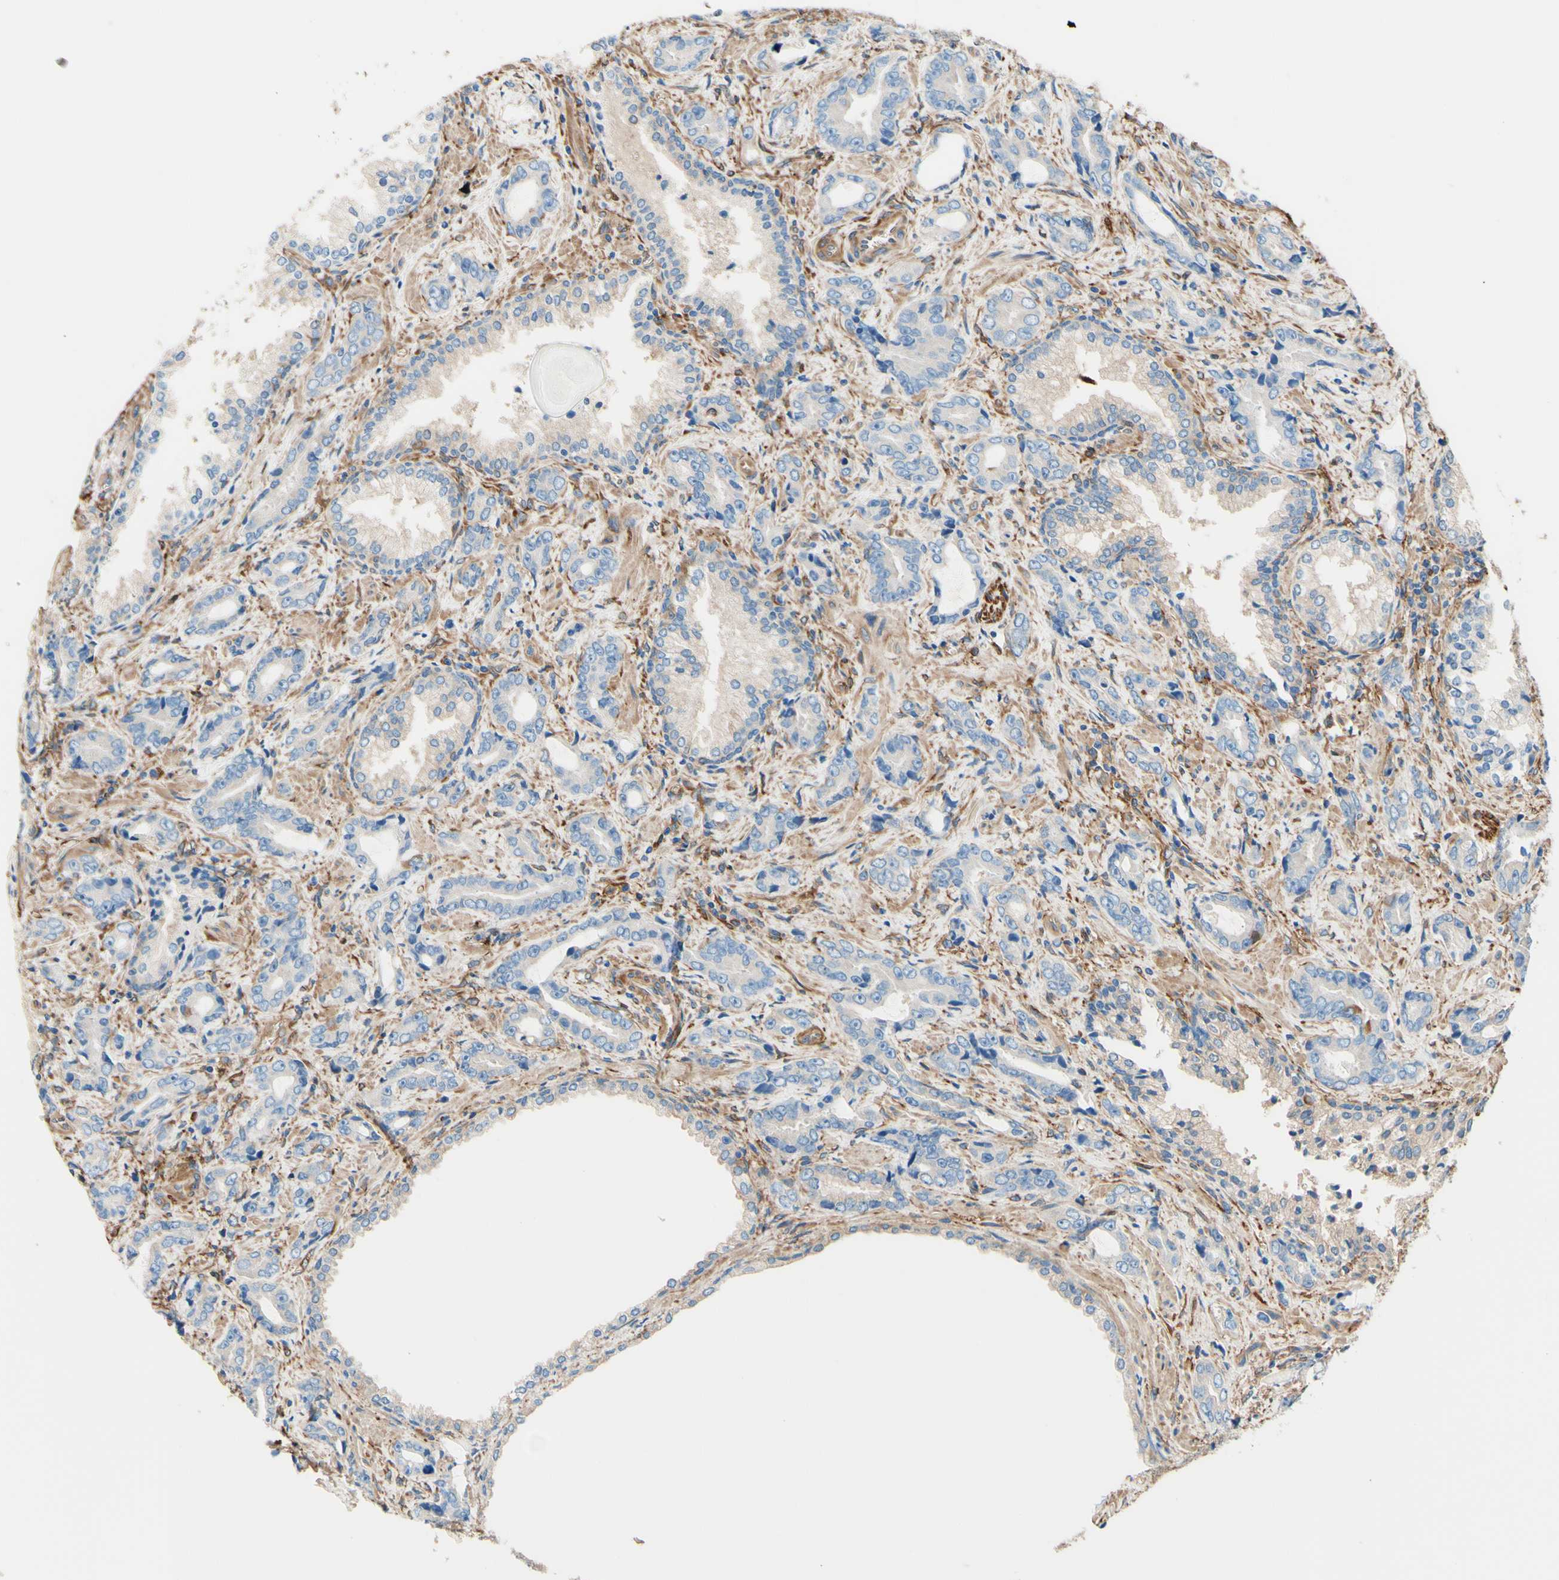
{"staining": {"intensity": "negative", "quantity": "none", "location": "none"}, "tissue": "prostate cancer", "cell_type": "Tumor cells", "image_type": "cancer", "snomed": [{"axis": "morphology", "description": "Adenocarcinoma, Low grade"}, {"axis": "topography", "description": "Prostate"}], "caption": "An image of human prostate cancer is negative for staining in tumor cells. The staining is performed using DAB (3,3'-diaminobenzidine) brown chromogen with nuclei counter-stained in using hematoxylin.", "gene": "DPYSL3", "patient": {"sex": "male", "age": 60}}